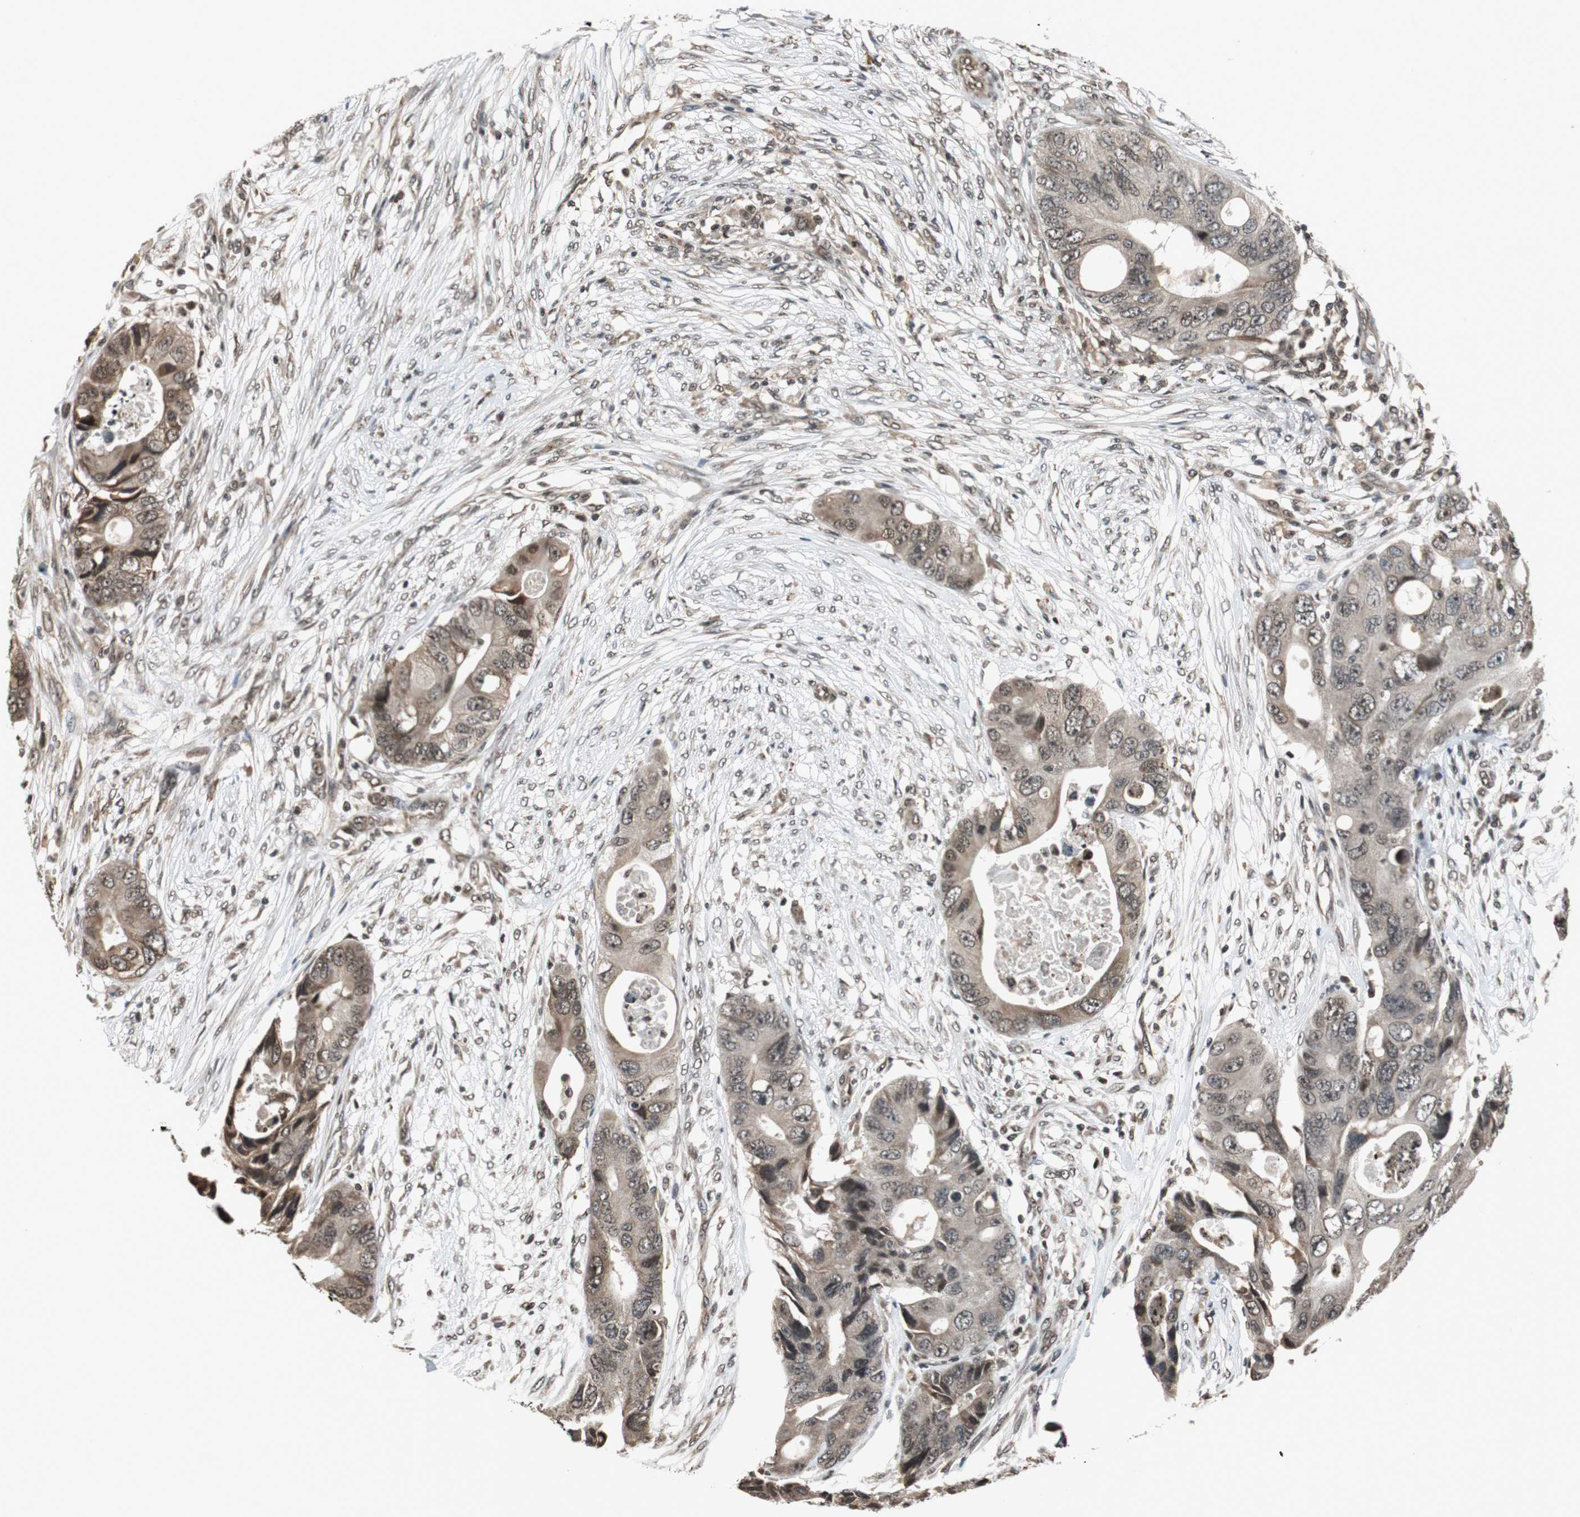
{"staining": {"intensity": "weak", "quantity": ">75%", "location": "cytoplasmic/membranous,nuclear"}, "tissue": "colorectal cancer", "cell_type": "Tumor cells", "image_type": "cancer", "snomed": [{"axis": "morphology", "description": "Adenocarcinoma, NOS"}, {"axis": "topography", "description": "Colon"}], "caption": "The histopathology image reveals a brown stain indicating the presence of a protein in the cytoplasmic/membranous and nuclear of tumor cells in colorectal adenocarcinoma.", "gene": "REST", "patient": {"sex": "male", "age": 71}}